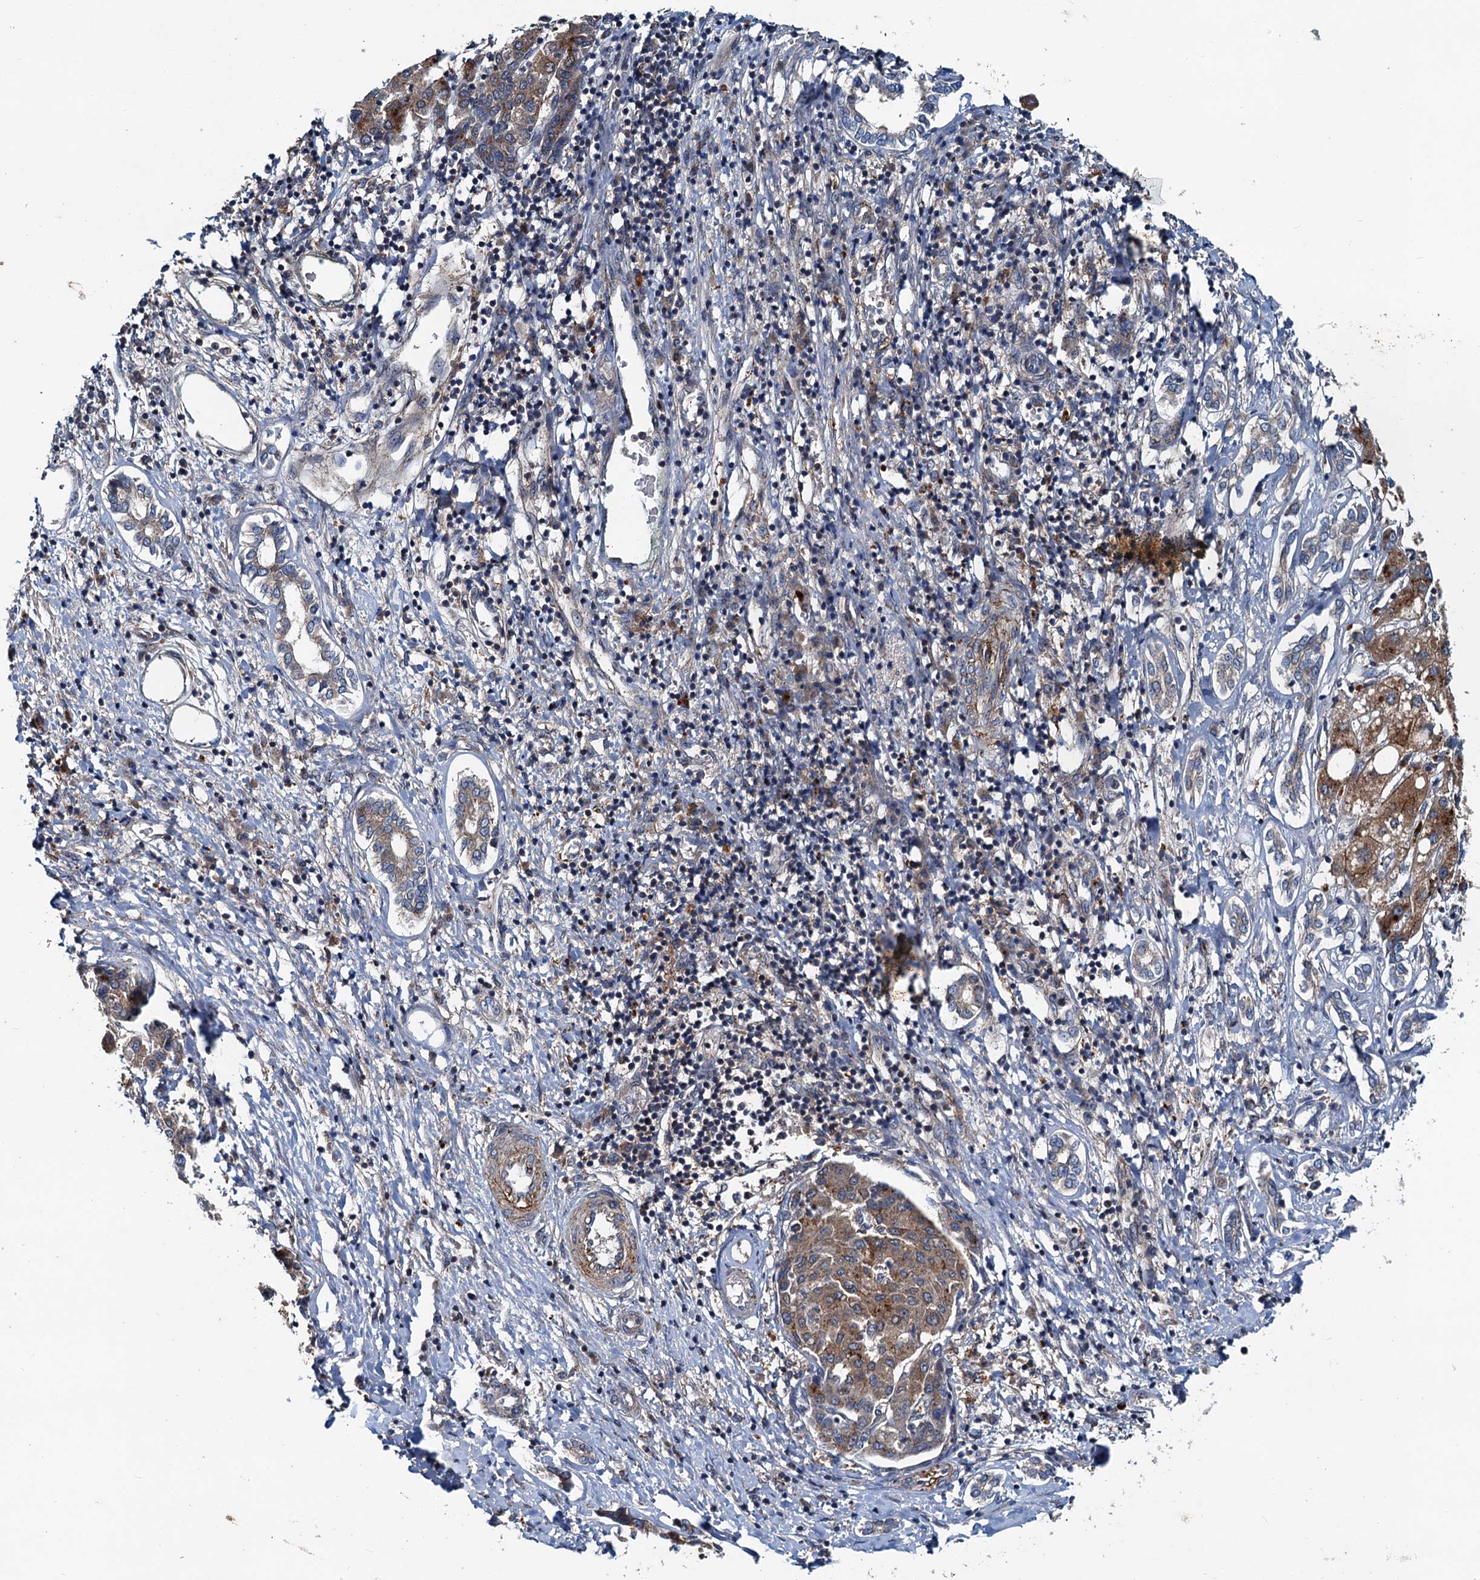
{"staining": {"intensity": "moderate", "quantity": ">75%", "location": "cytoplasmic/membranous"}, "tissue": "liver cancer", "cell_type": "Tumor cells", "image_type": "cancer", "snomed": [{"axis": "morphology", "description": "Carcinoma, Hepatocellular, NOS"}, {"axis": "topography", "description": "Liver"}], "caption": "Protein expression analysis of hepatocellular carcinoma (liver) demonstrates moderate cytoplasmic/membranous positivity in about >75% of tumor cells.", "gene": "EFL1", "patient": {"sex": "male", "age": 65}}